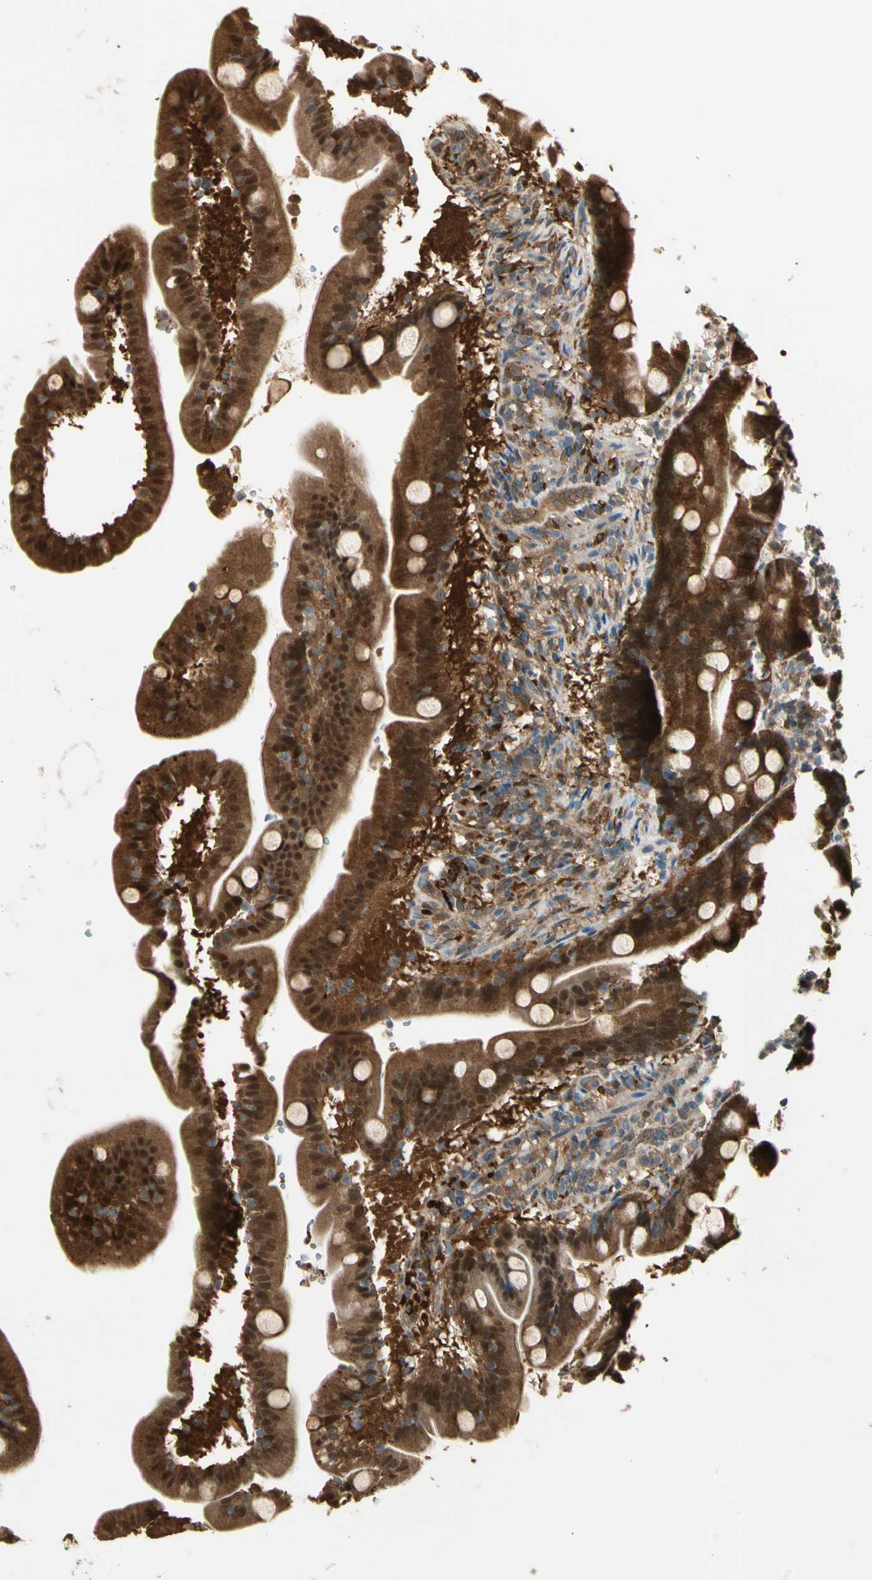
{"staining": {"intensity": "strong", "quantity": ">75%", "location": "cytoplasmic/membranous,nuclear"}, "tissue": "duodenum", "cell_type": "Glandular cells", "image_type": "normal", "snomed": [{"axis": "morphology", "description": "Normal tissue, NOS"}, {"axis": "topography", "description": "Duodenum"}], "caption": "Human duodenum stained for a protein (brown) demonstrates strong cytoplasmic/membranous,nuclear positive expression in approximately >75% of glandular cells.", "gene": "SERPINB6", "patient": {"sex": "male", "age": 54}}